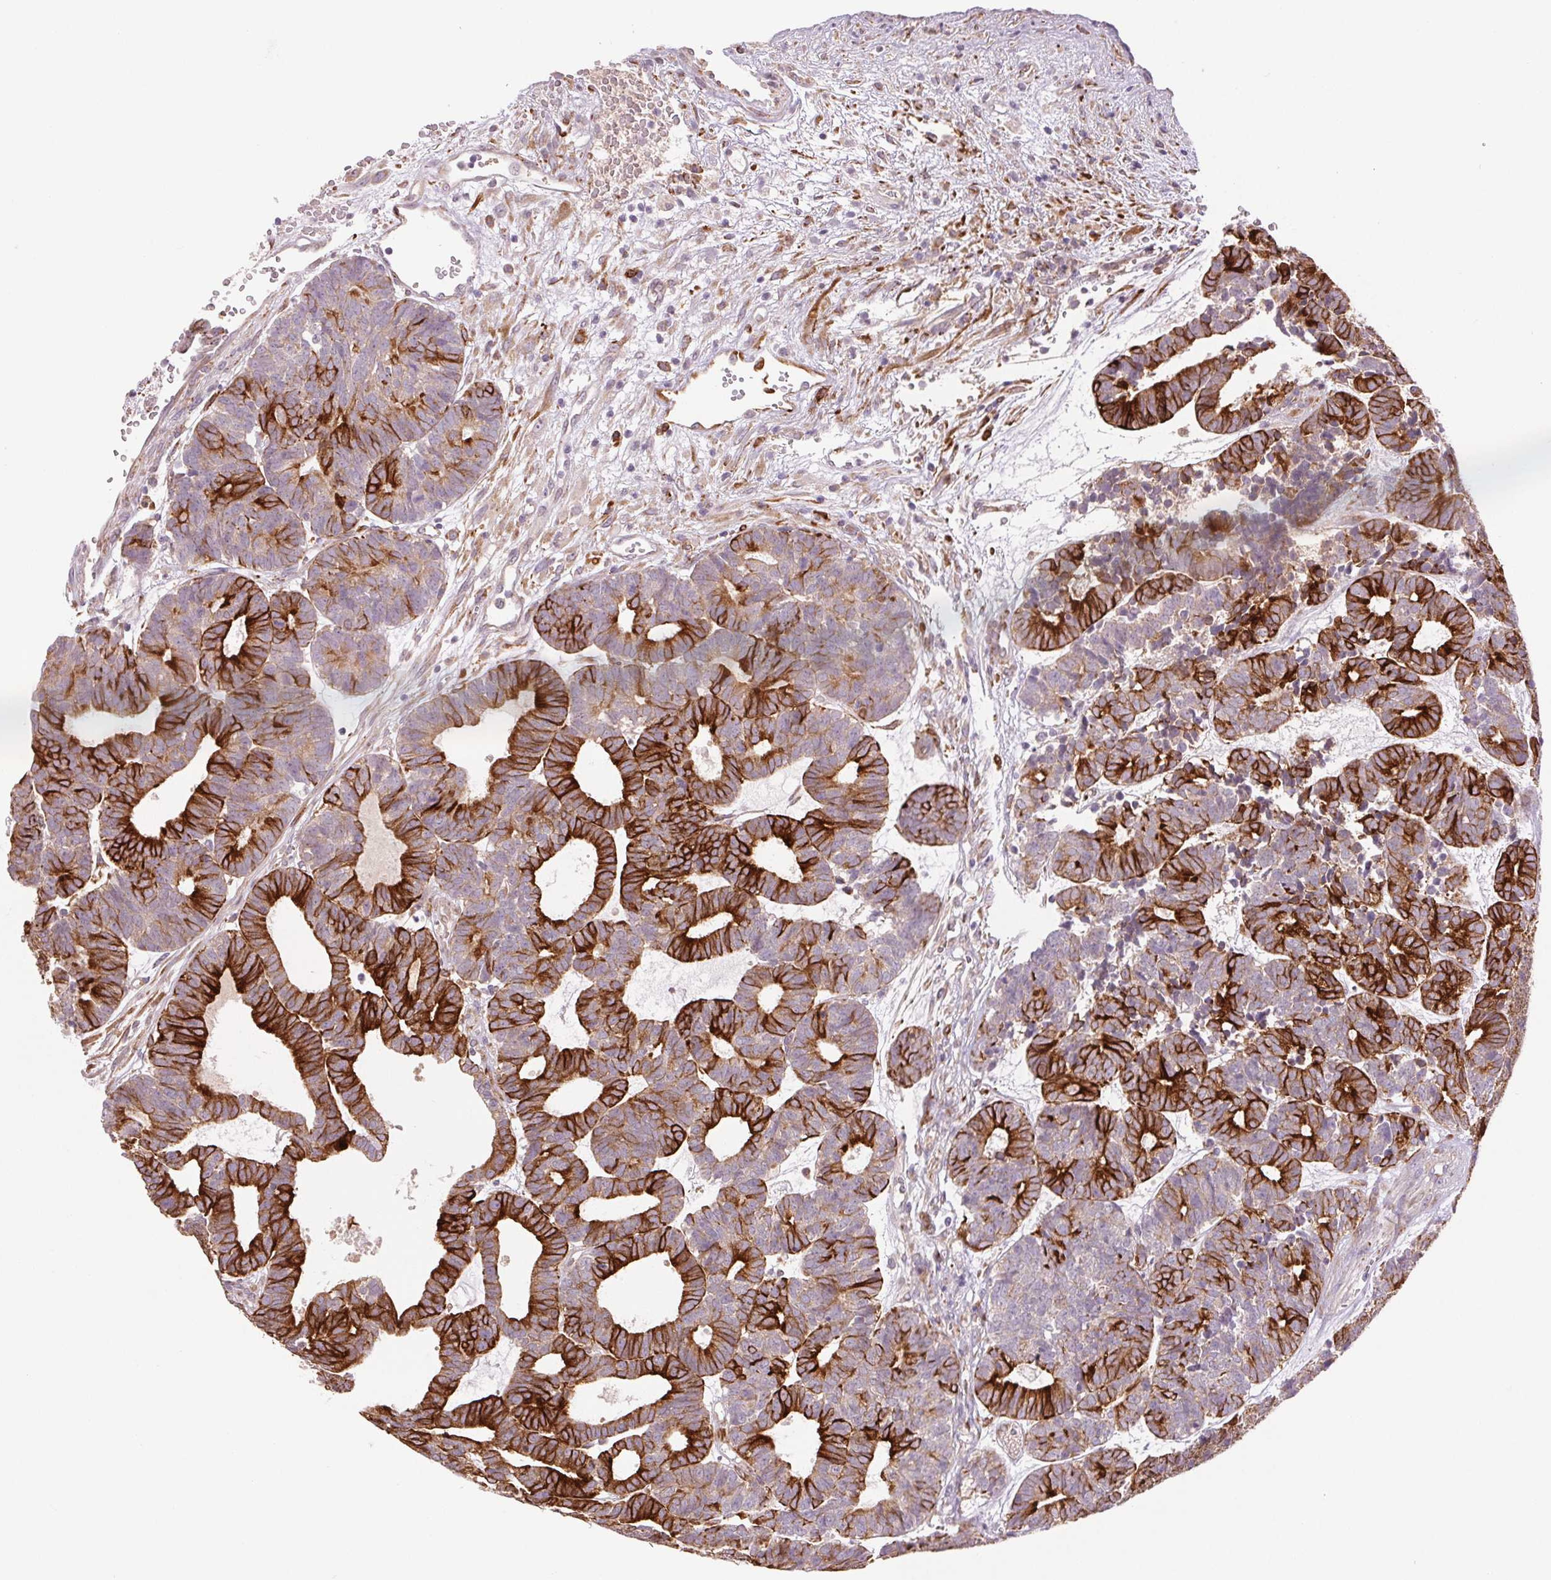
{"staining": {"intensity": "strong", "quantity": "25%-75%", "location": "cytoplasmic/membranous"}, "tissue": "head and neck cancer", "cell_type": "Tumor cells", "image_type": "cancer", "snomed": [{"axis": "morphology", "description": "Adenocarcinoma, NOS"}, {"axis": "topography", "description": "Head-Neck"}], "caption": "There is high levels of strong cytoplasmic/membranous positivity in tumor cells of head and neck cancer (adenocarcinoma), as demonstrated by immunohistochemical staining (brown color).", "gene": "METTL17", "patient": {"sex": "female", "age": 81}}